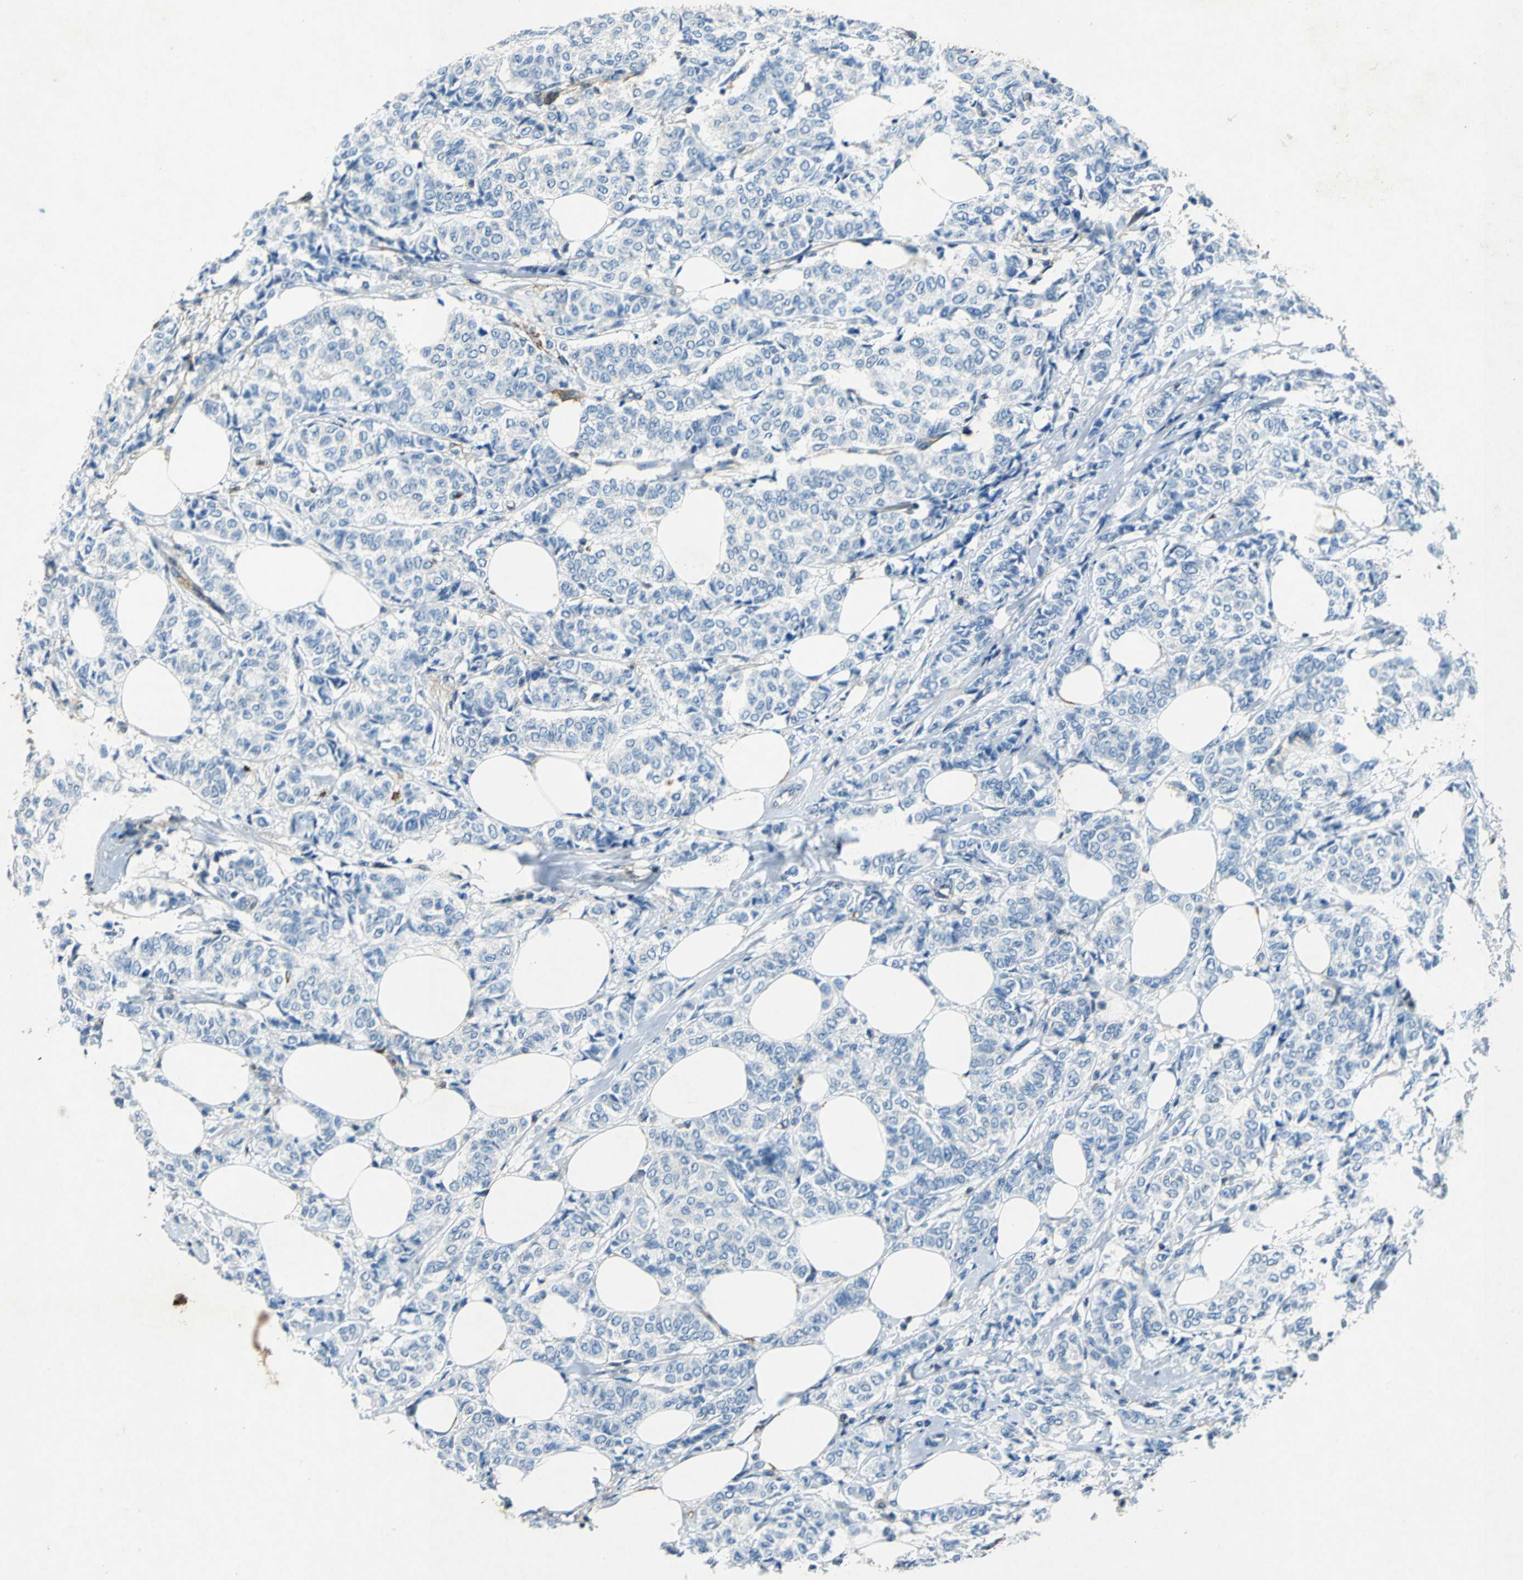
{"staining": {"intensity": "negative", "quantity": "none", "location": "none"}, "tissue": "breast cancer", "cell_type": "Tumor cells", "image_type": "cancer", "snomed": [{"axis": "morphology", "description": "Lobular carcinoma"}, {"axis": "topography", "description": "Breast"}], "caption": "IHC micrograph of neoplastic tissue: breast cancer stained with DAB exhibits no significant protein expression in tumor cells. (DAB (3,3'-diaminobenzidine) IHC visualized using brightfield microscopy, high magnification).", "gene": "RPS13", "patient": {"sex": "female", "age": 60}}